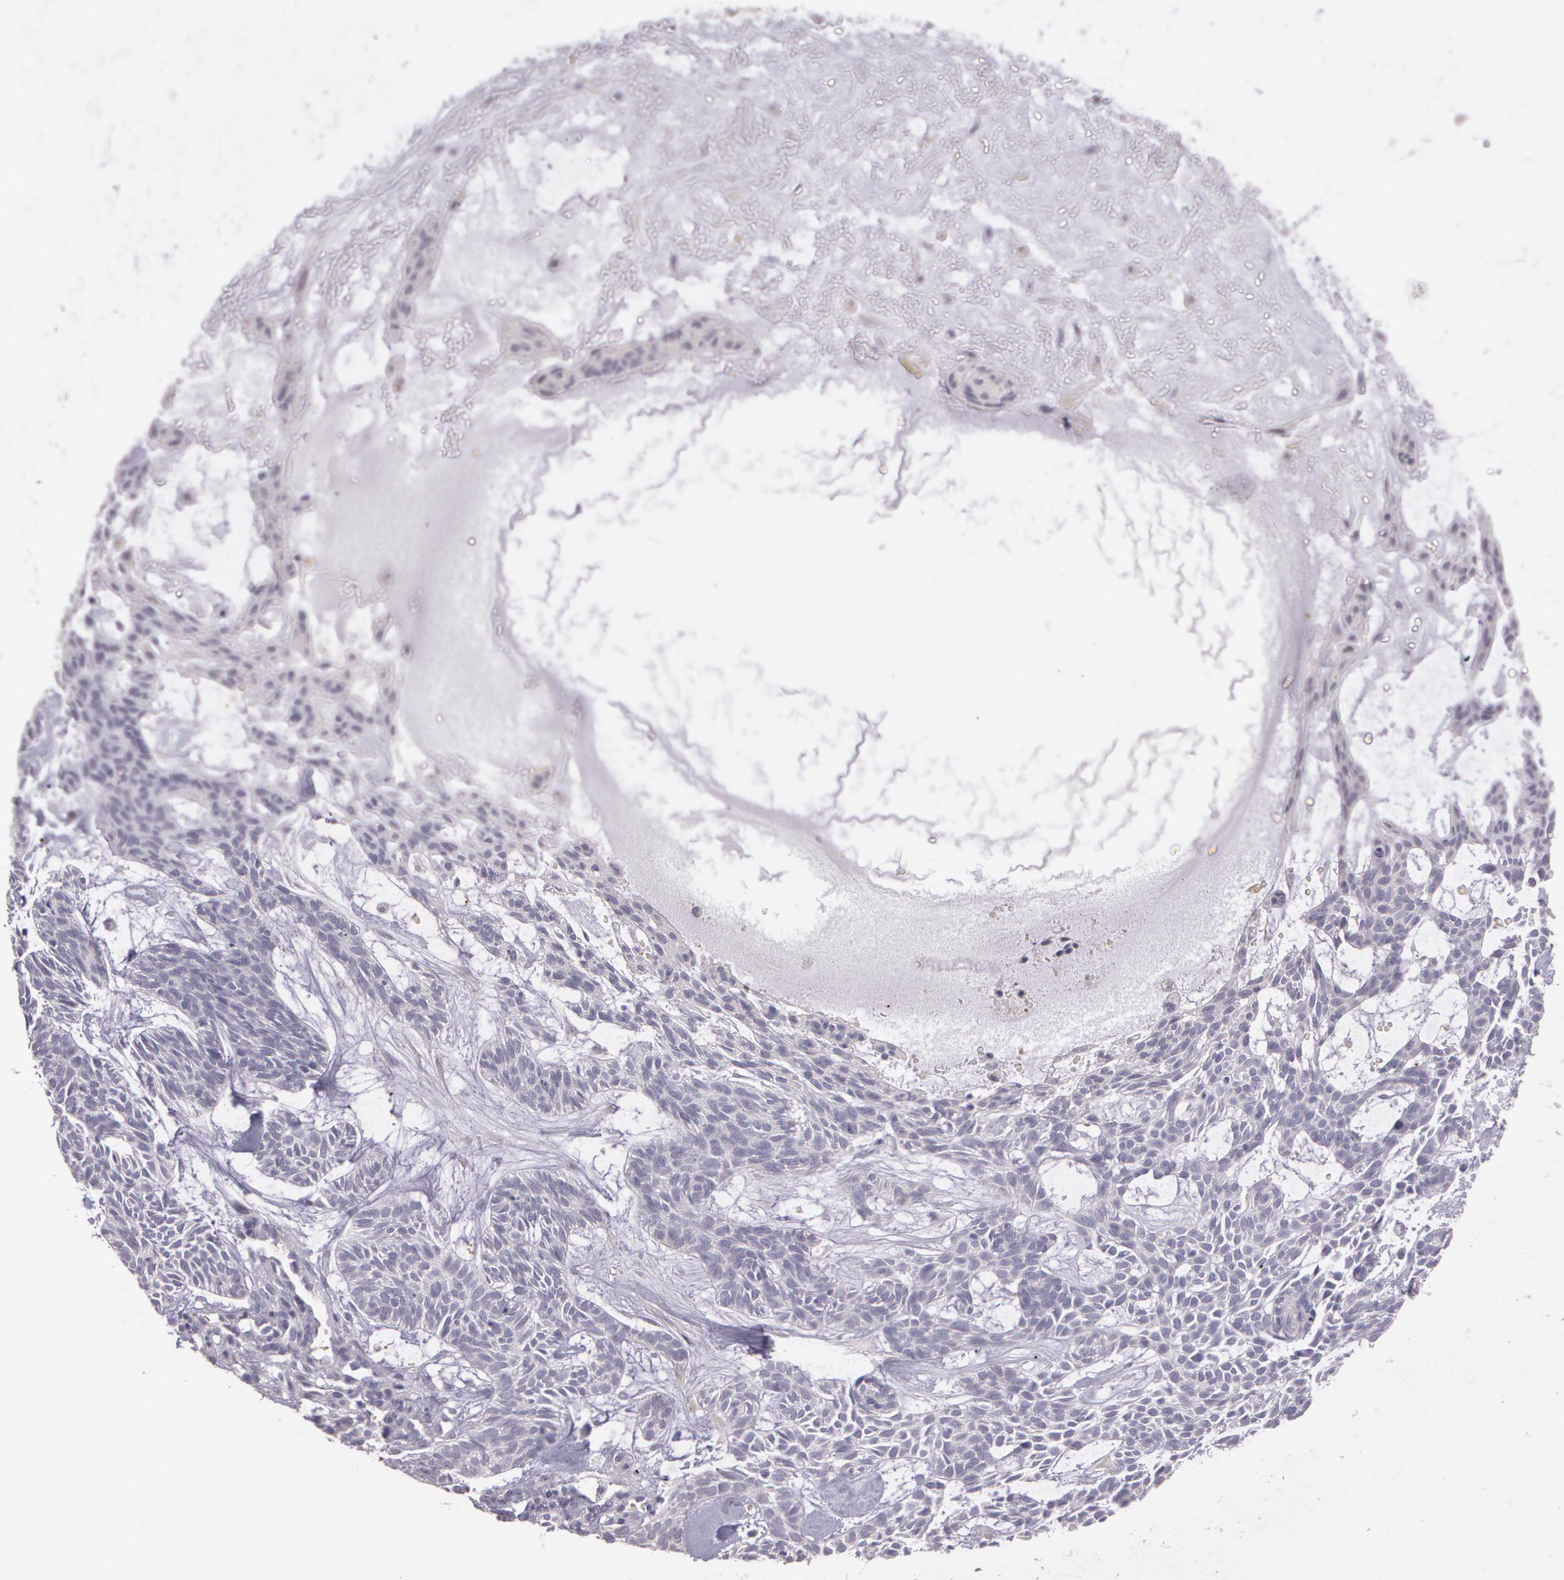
{"staining": {"intensity": "negative", "quantity": "none", "location": "none"}, "tissue": "skin cancer", "cell_type": "Tumor cells", "image_type": "cancer", "snomed": [{"axis": "morphology", "description": "Basal cell carcinoma"}, {"axis": "topography", "description": "Skin"}], "caption": "There is no significant staining in tumor cells of skin basal cell carcinoma. (Brightfield microscopy of DAB (3,3'-diaminobenzidine) IHC at high magnification).", "gene": "G2E3", "patient": {"sex": "male", "age": 75}}